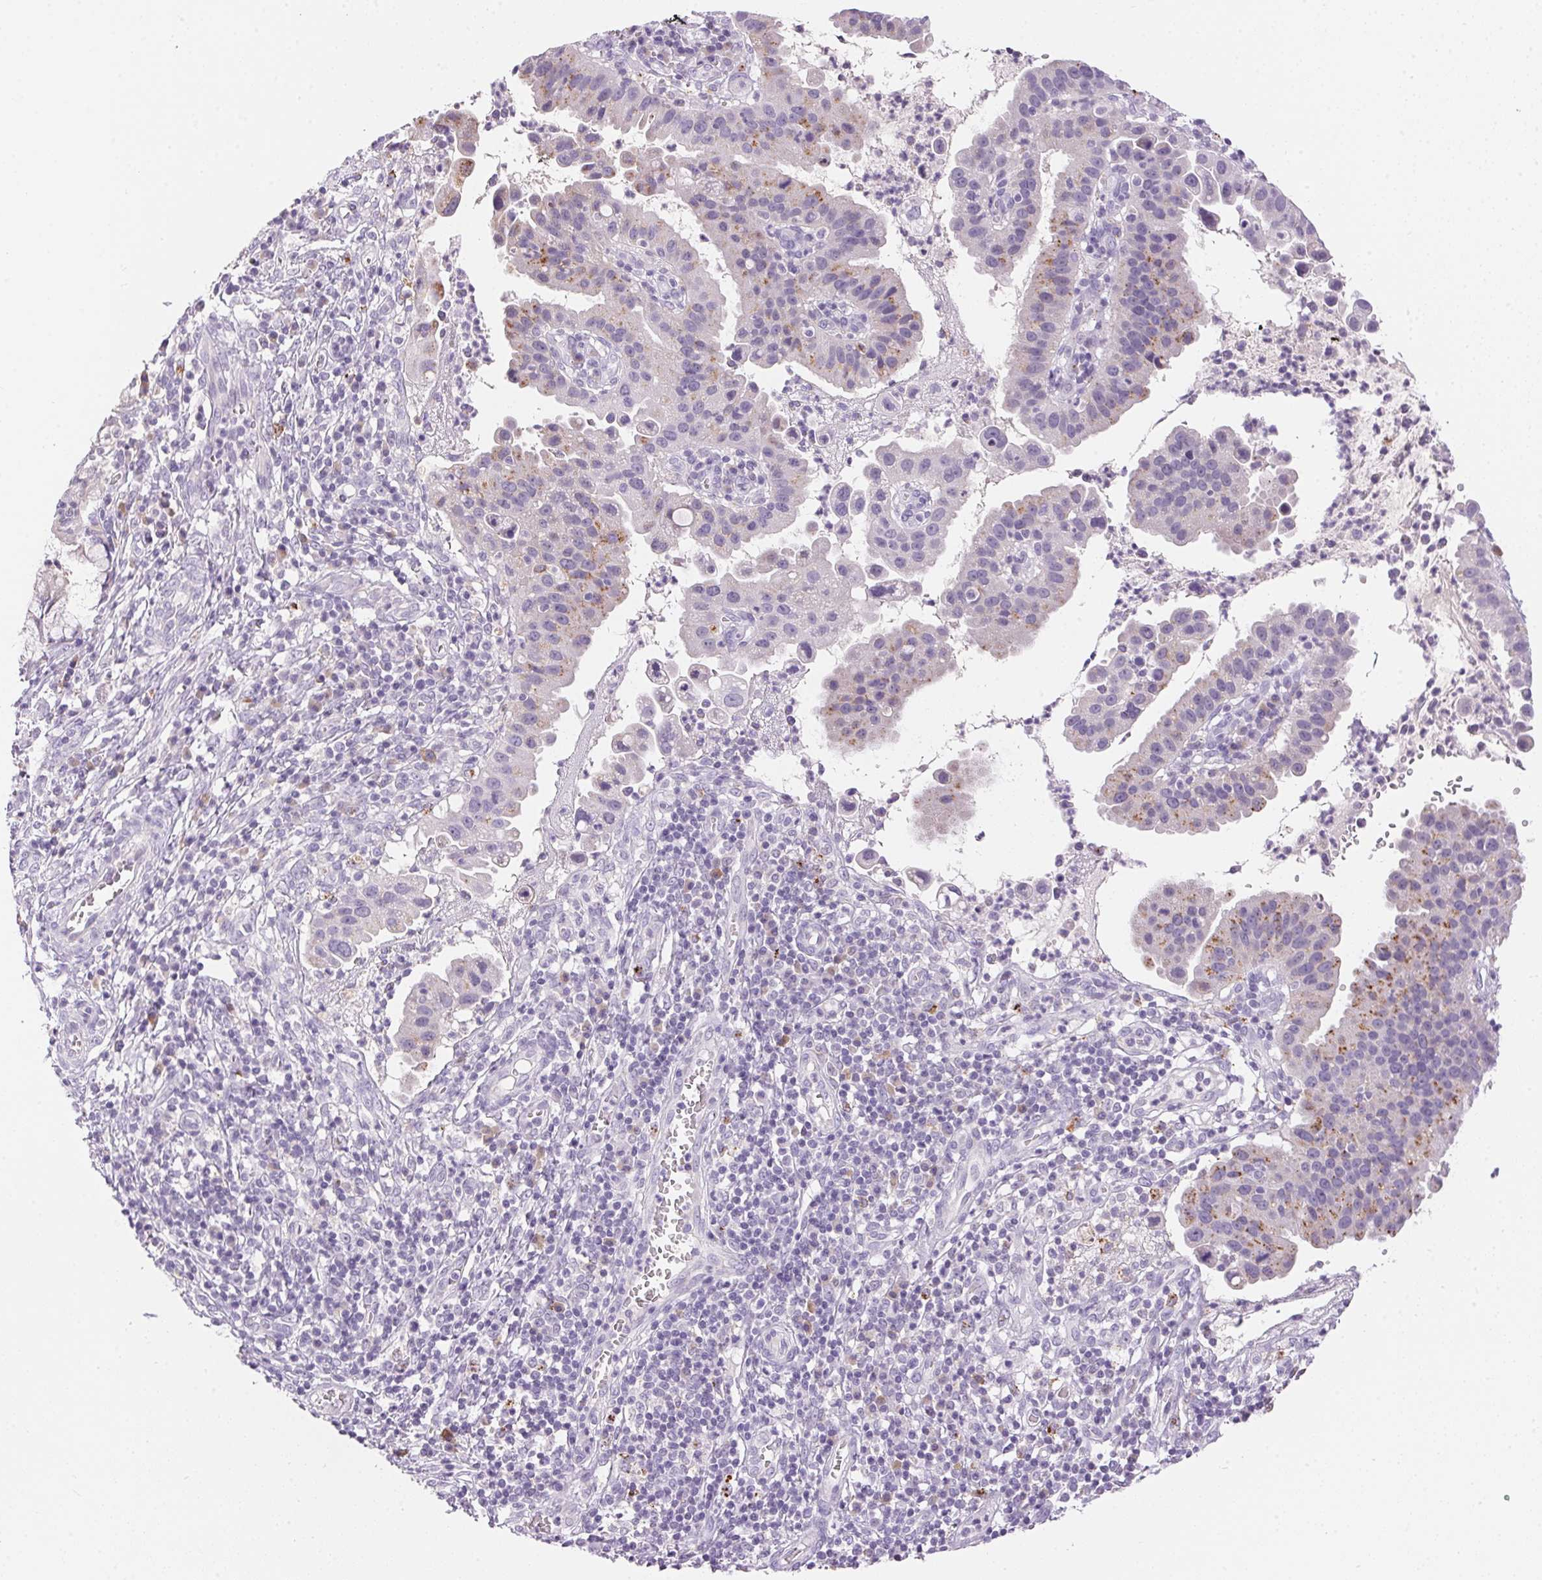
{"staining": {"intensity": "moderate", "quantity": "<25%", "location": "cytoplasmic/membranous"}, "tissue": "cervical cancer", "cell_type": "Tumor cells", "image_type": "cancer", "snomed": [{"axis": "morphology", "description": "Adenocarcinoma, NOS"}, {"axis": "topography", "description": "Cervix"}], "caption": "Tumor cells demonstrate low levels of moderate cytoplasmic/membranous staining in approximately <25% of cells in human cervical cancer (adenocarcinoma).", "gene": "PNLIPRP3", "patient": {"sex": "female", "age": 34}}